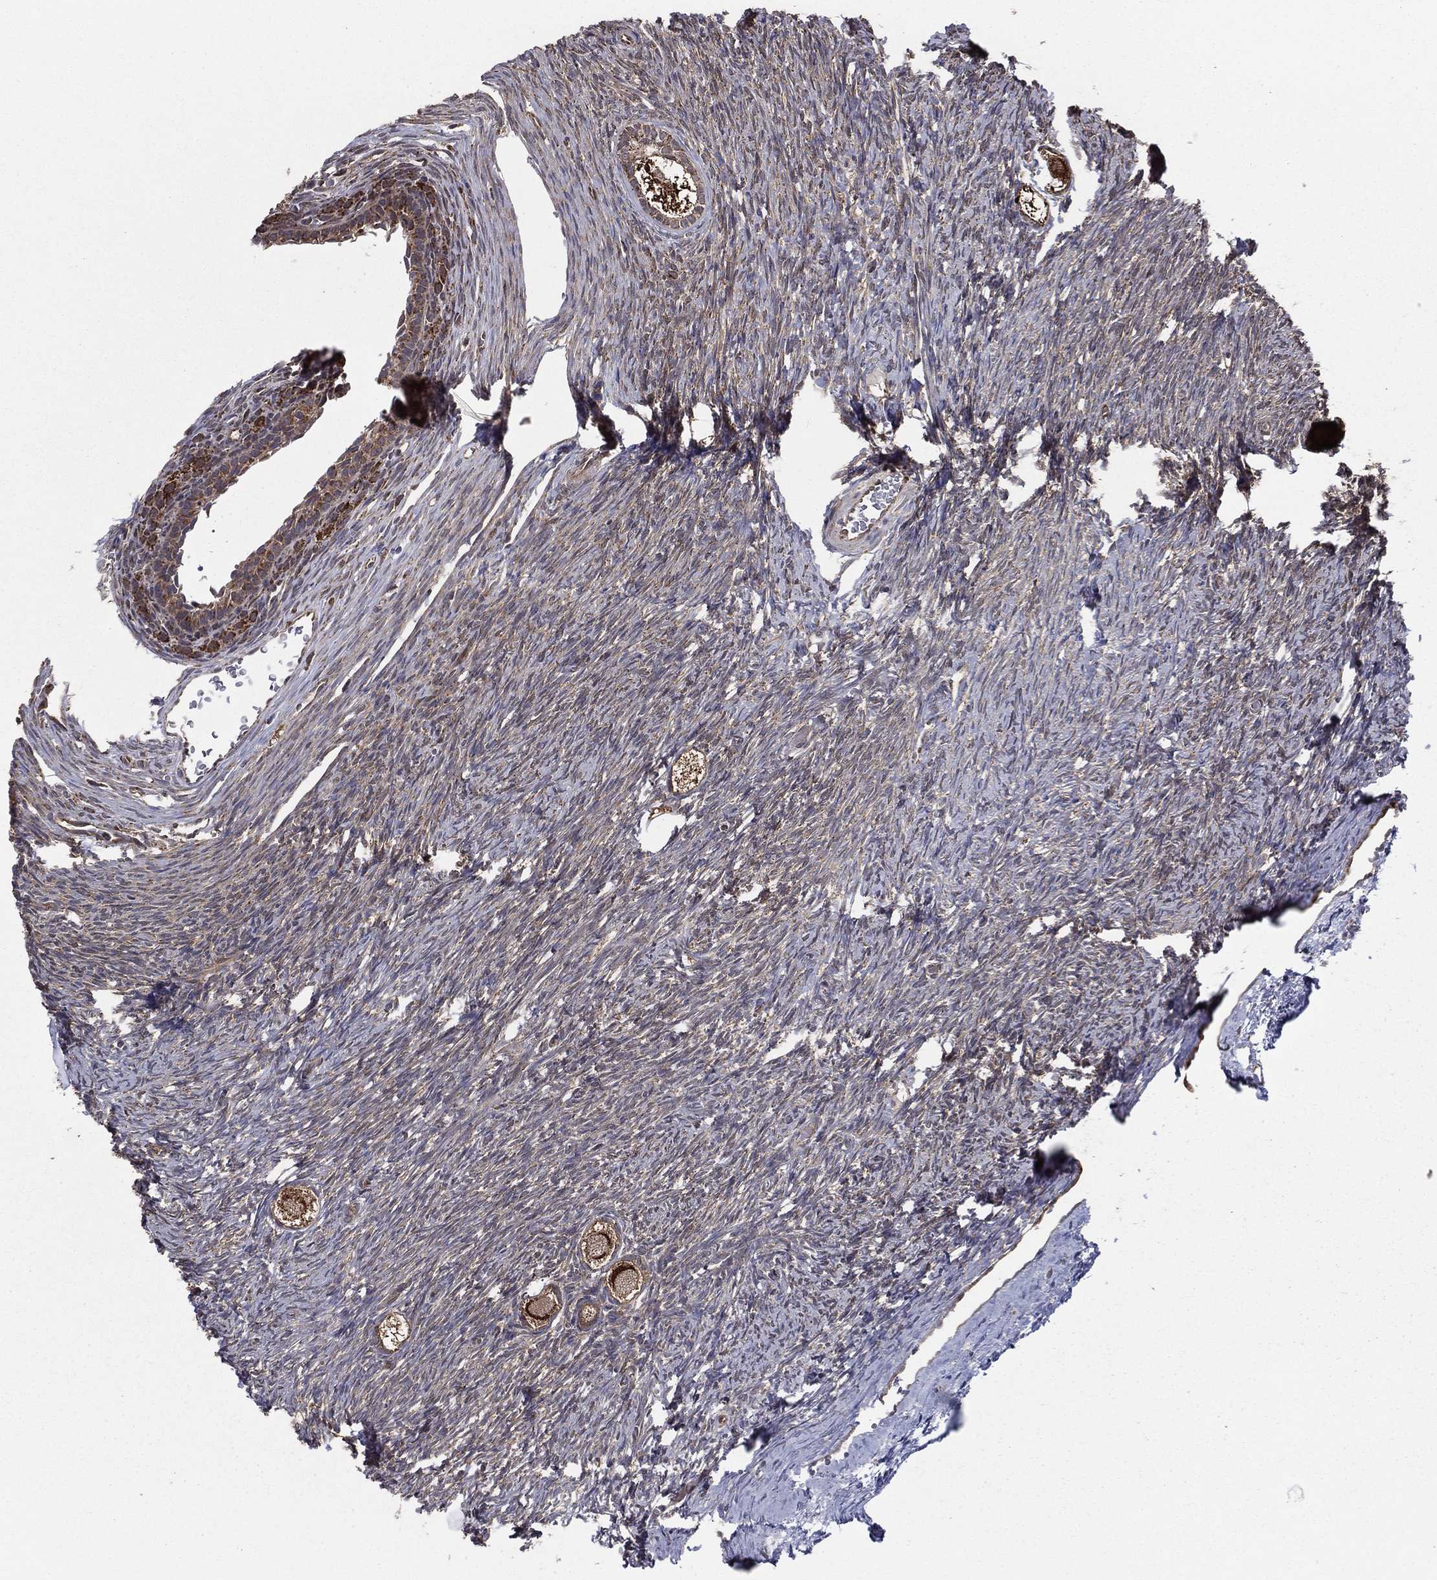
{"staining": {"intensity": "strong", "quantity": ">75%", "location": "cytoplasmic/membranous"}, "tissue": "ovary", "cell_type": "Follicle cells", "image_type": "normal", "snomed": [{"axis": "morphology", "description": "Normal tissue, NOS"}, {"axis": "topography", "description": "Ovary"}], "caption": "Immunohistochemical staining of normal human ovary demonstrates strong cytoplasmic/membranous protein staining in approximately >75% of follicle cells.", "gene": "ENSG00000288684", "patient": {"sex": "female", "age": 27}}